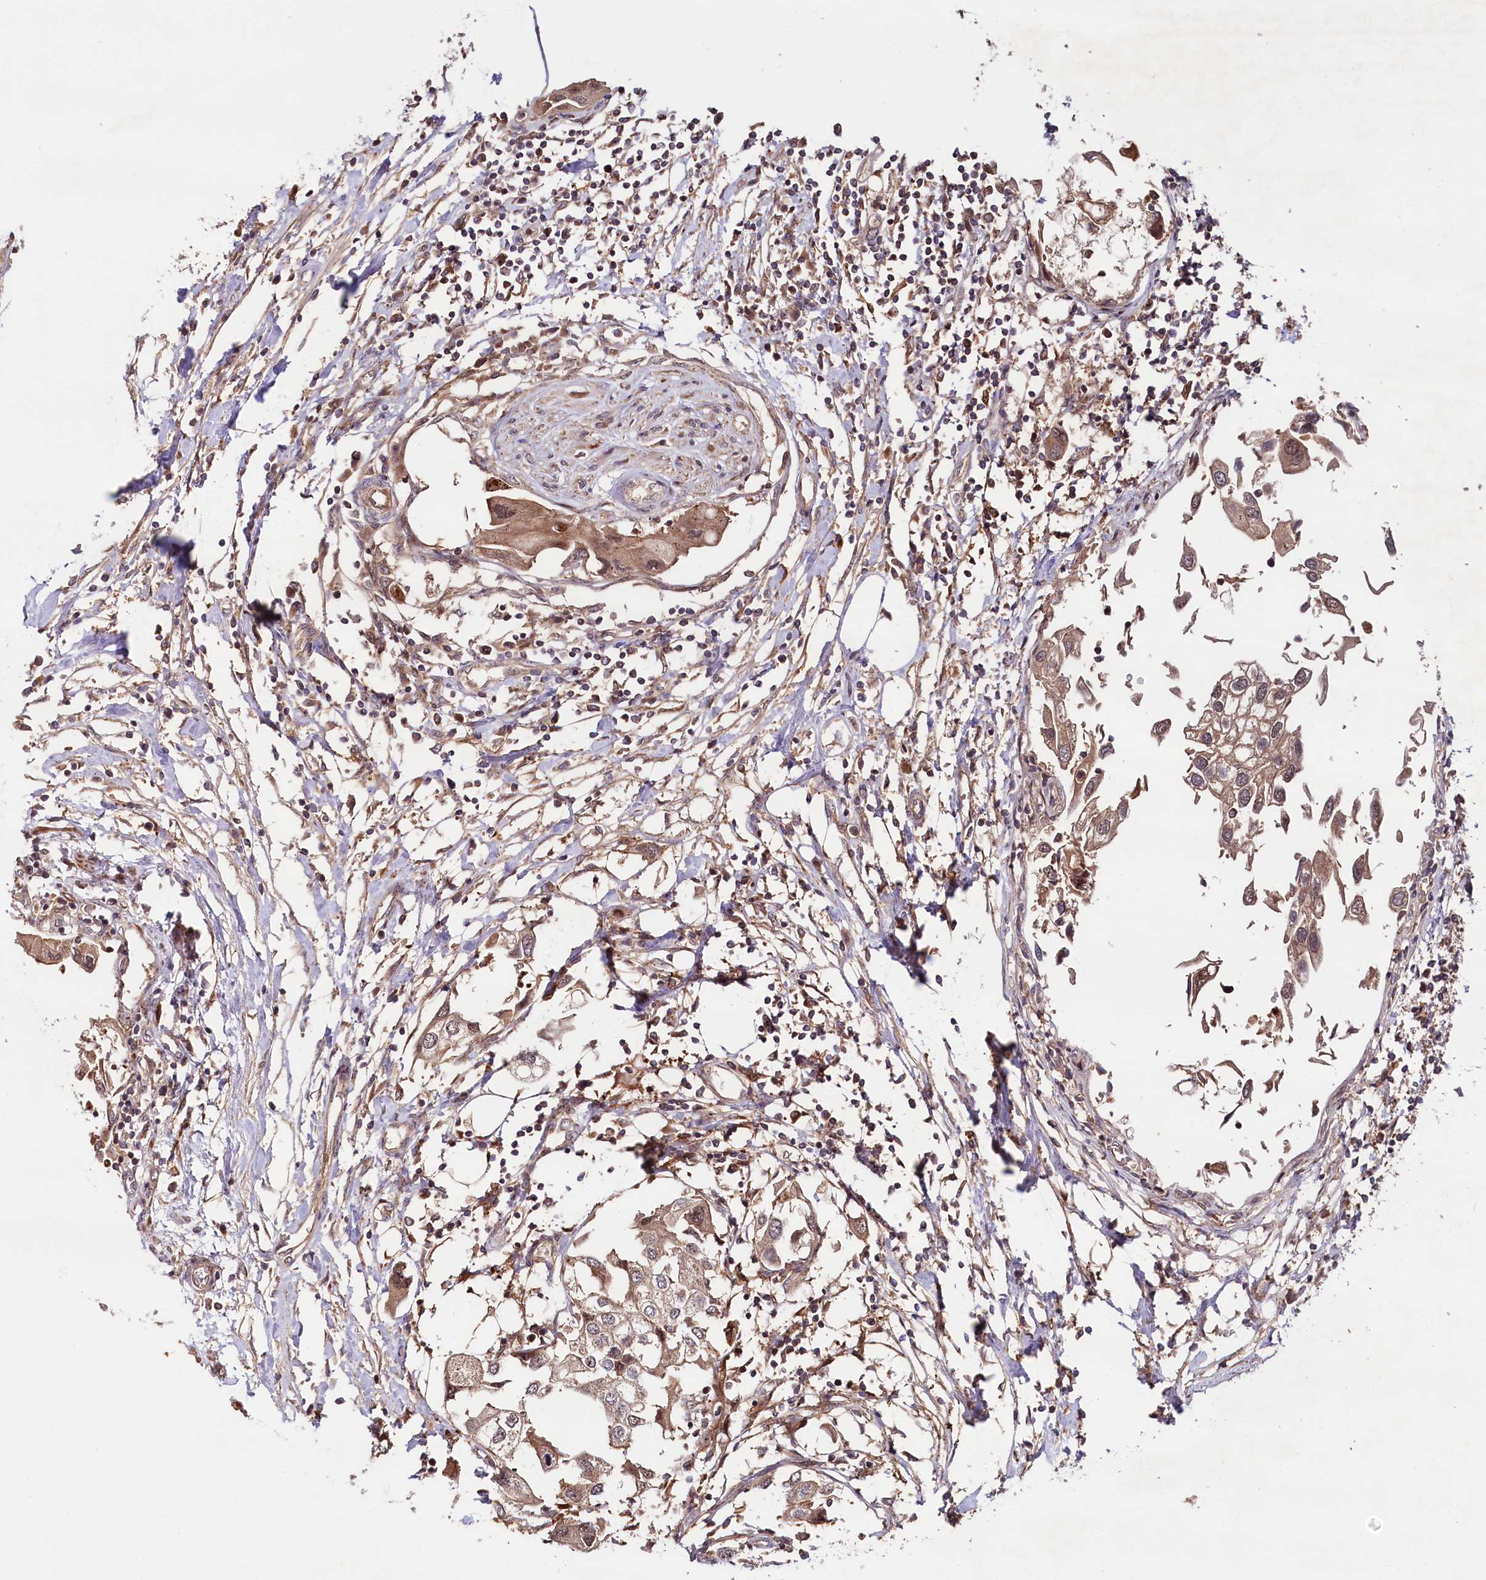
{"staining": {"intensity": "weak", "quantity": ">75%", "location": "cytoplasmic/membranous"}, "tissue": "urothelial cancer", "cell_type": "Tumor cells", "image_type": "cancer", "snomed": [{"axis": "morphology", "description": "Urothelial carcinoma, High grade"}, {"axis": "topography", "description": "Urinary bladder"}], "caption": "Urothelial cancer tissue shows weak cytoplasmic/membranous expression in approximately >75% of tumor cells", "gene": "NEDD1", "patient": {"sex": "male", "age": 64}}